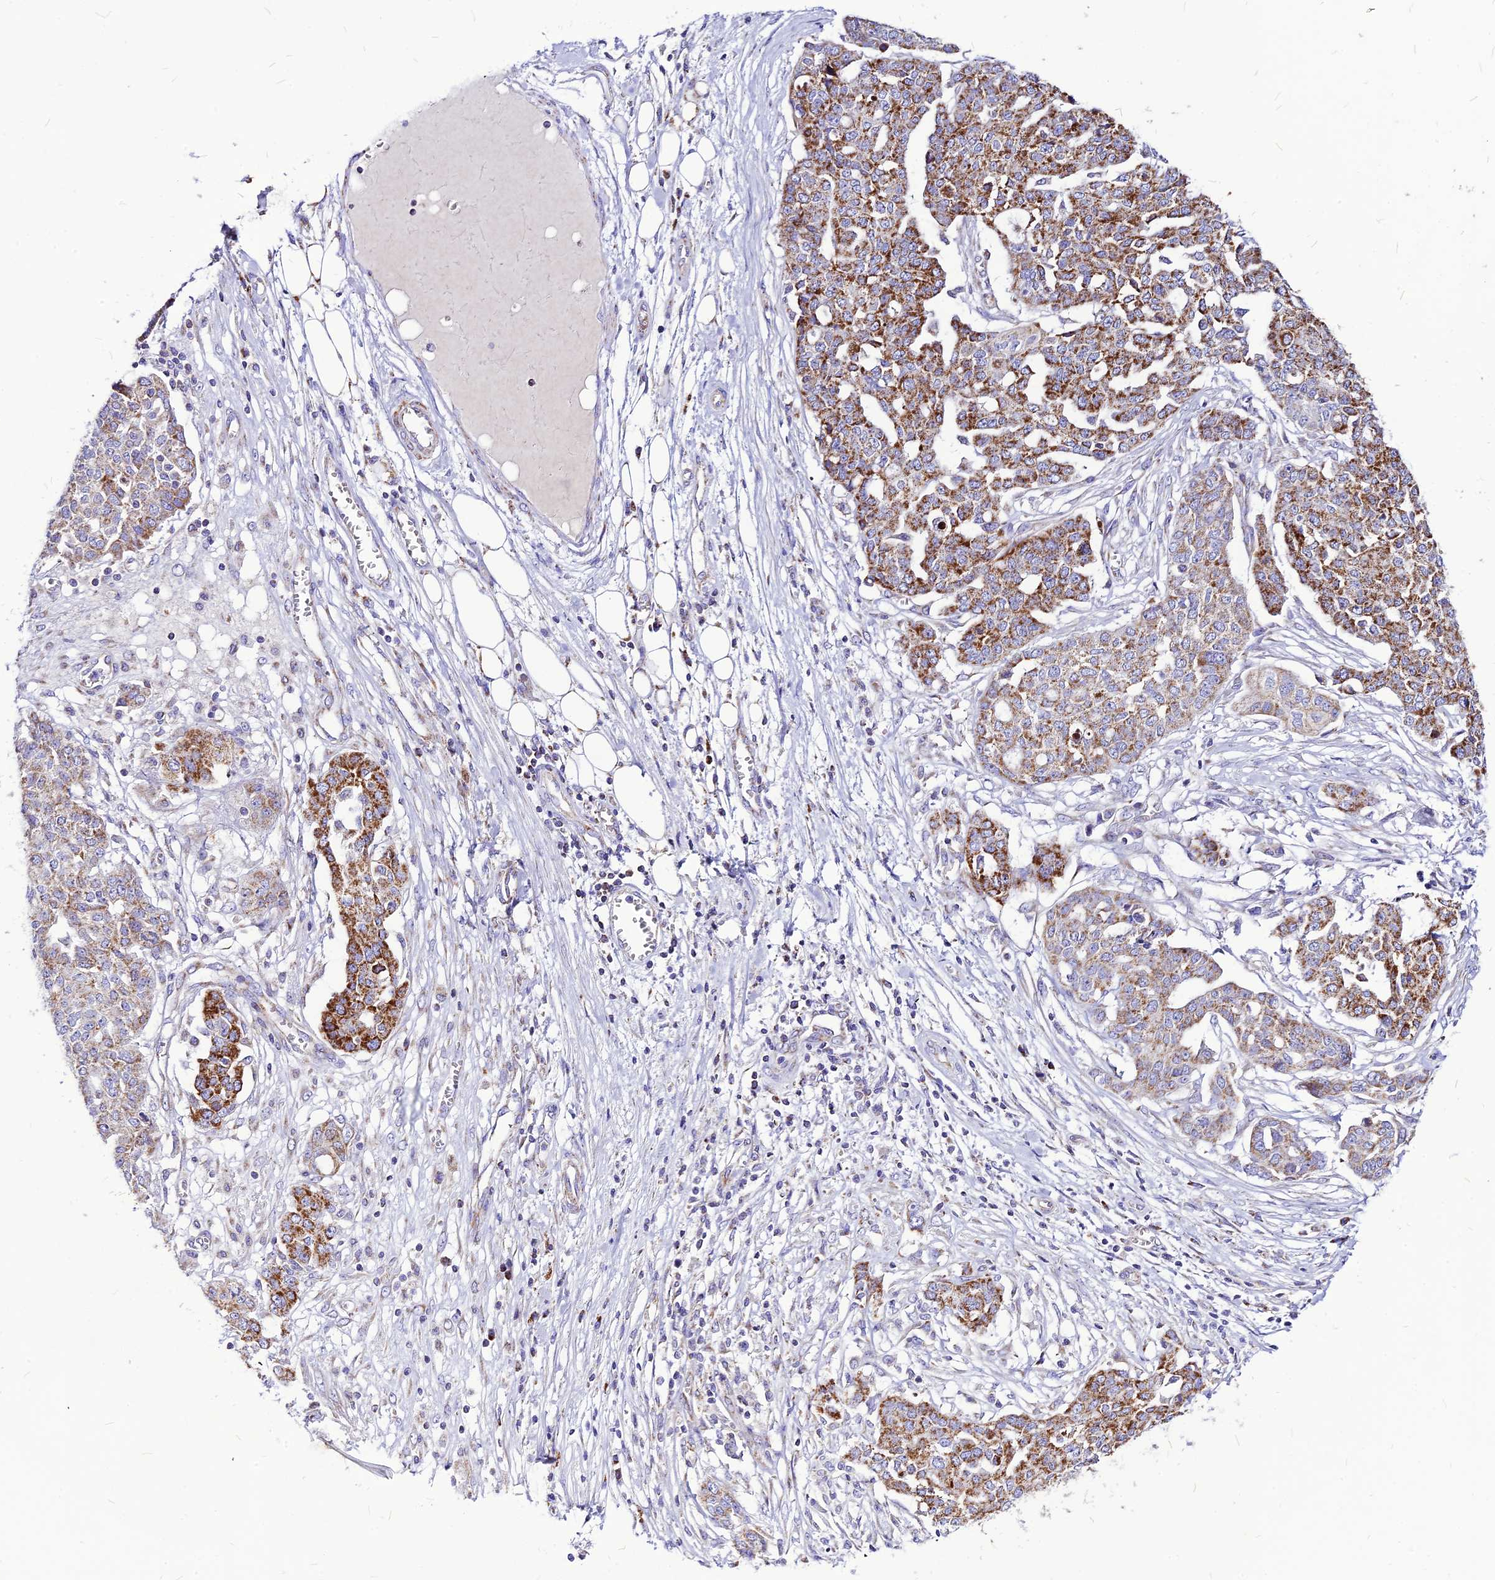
{"staining": {"intensity": "moderate", "quantity": ">75%", "location": "cytoplasmic/membranous"}, "tissue": "ovarian cancer", "cell_type": "Tumor cells", "image_type": "cancer", "snomed": [{"axis": "morphology", "description": "Cystadenocarcinoma, serous, NOS"}, {"axis": "topography", "description": "Soft tissue"}, {"axis": "topography", "description": "Ovary"}], "caption": "Protein expression analysis of human ovarian cancer reveals moderate cytoplasmic/membranous expression in about >75% of tumor cells.", "gene": "ECI1", "patient": {"sex": "female", "age": 57}}